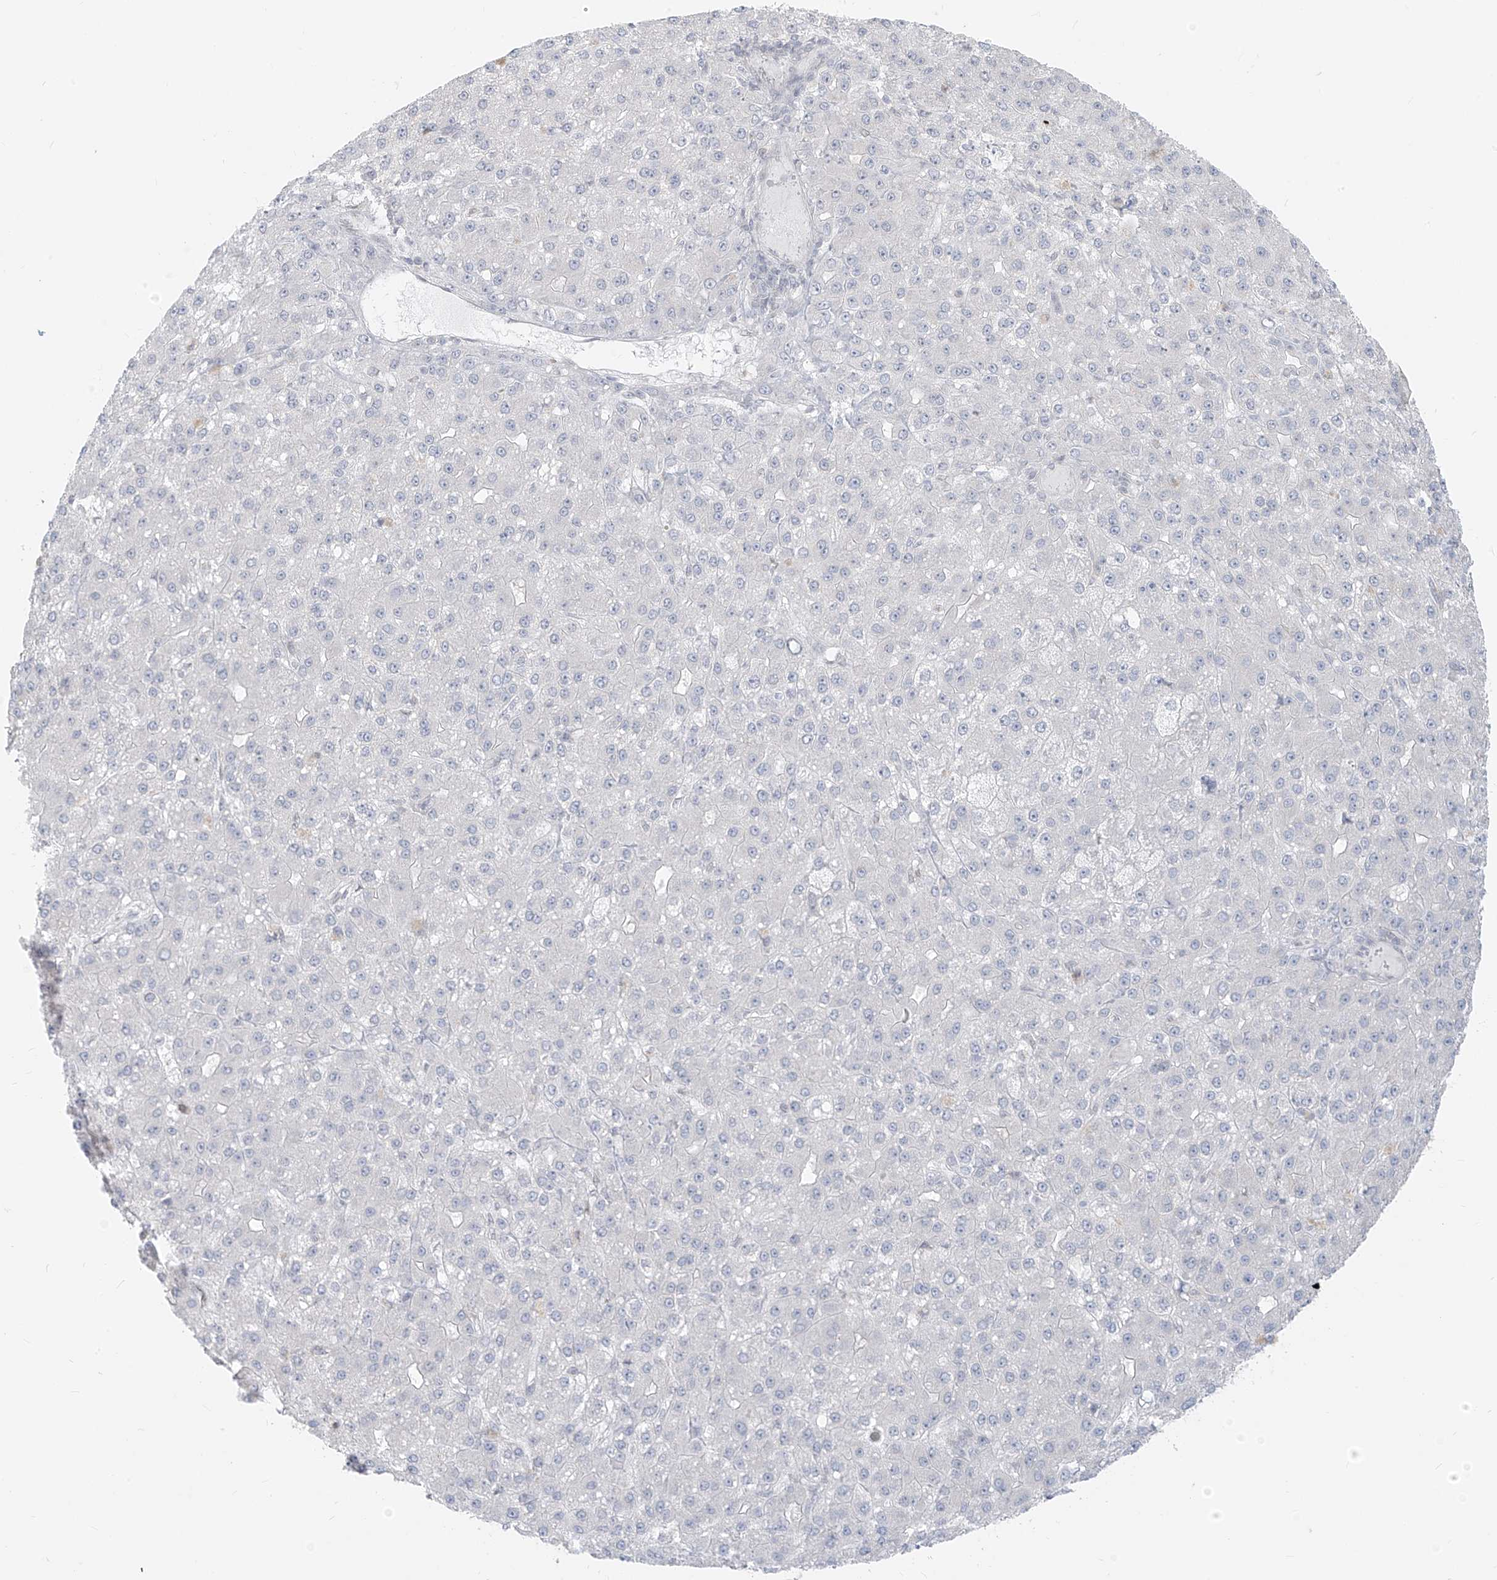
{"staining": {"intensity": "negative", "quantity": "none", "location": "none"}, "tissue": "liver cancer", "cell_type": "Tumor cells", "image_type": "cancer", "snomed": [{"axis": "morphology", "description": "Carcinoma, Hepatocellular, NOS"}, {"axis": "topography", "description": "Liver"}], "caption": "This image is of liver cancer stained with immunohistochemistry to label a protein in brown with the nuclei are counter-stained blue. There is no positivity in tumor cells.", "gene": "OSBPL7", "patient": {"sex": "male", "age": 67}}